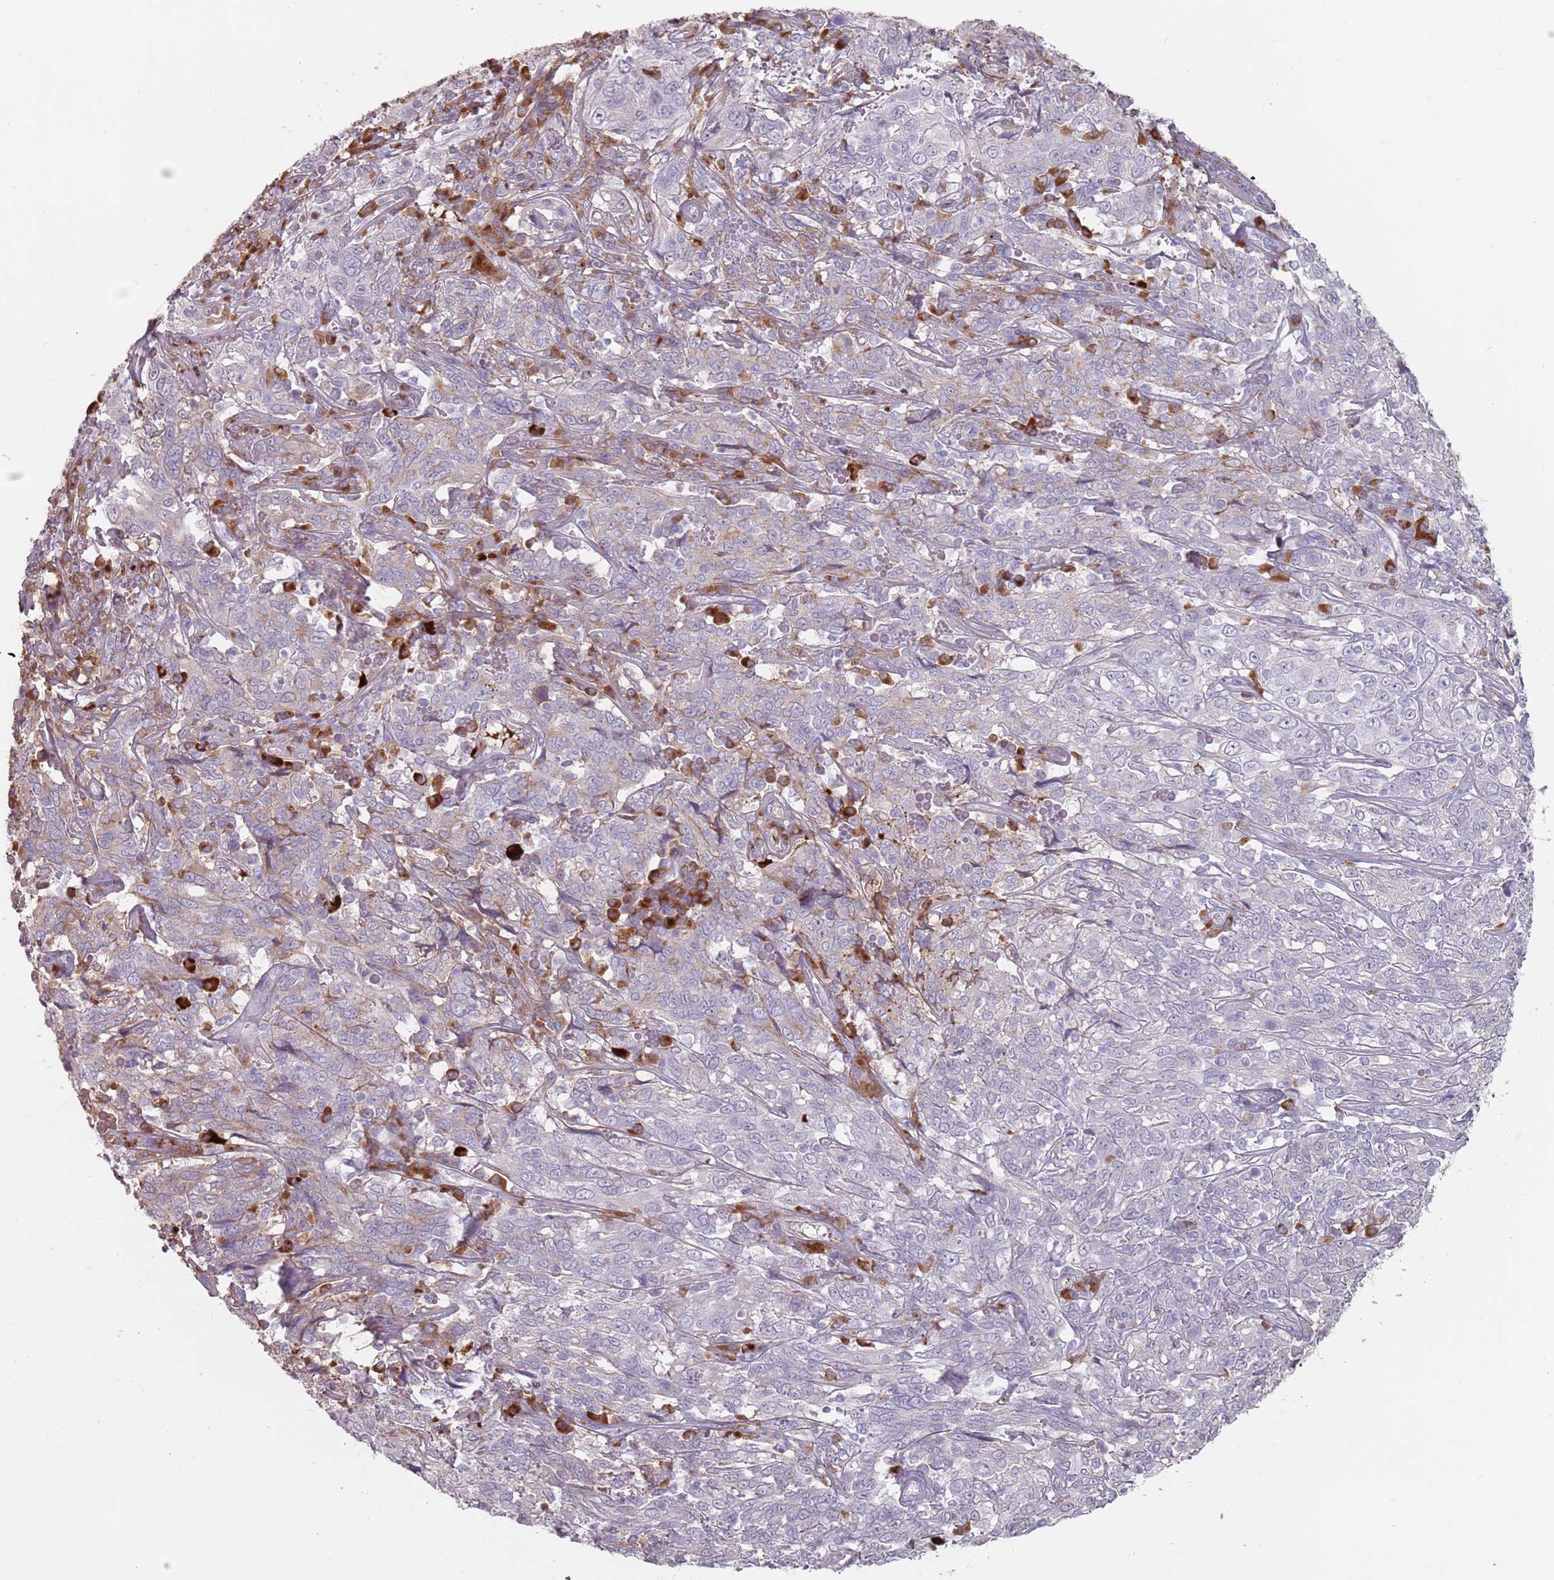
{"staining": {"intensity": "weak", "quantity": "<25%", "location": "cytoplasmic/membranous"}, "tissue": "cervical cancer", "cell_type": "Tumor cells", "image_type": "cancer", "snomed": [{"axis": "morphology", "description": "Squamous cell carcinoma, NOS"}, {"axis": "topography", "description": "Cervix"}], "caption": "Immunohistochemistry micrograph of neoplastic tissue: cervical cancer (squamous cell carcinoma) stained with DAB shows no significant protein expression in tumor cells.", "gene": "STYK1", "patient": {"sex": "female", "age": 46}}